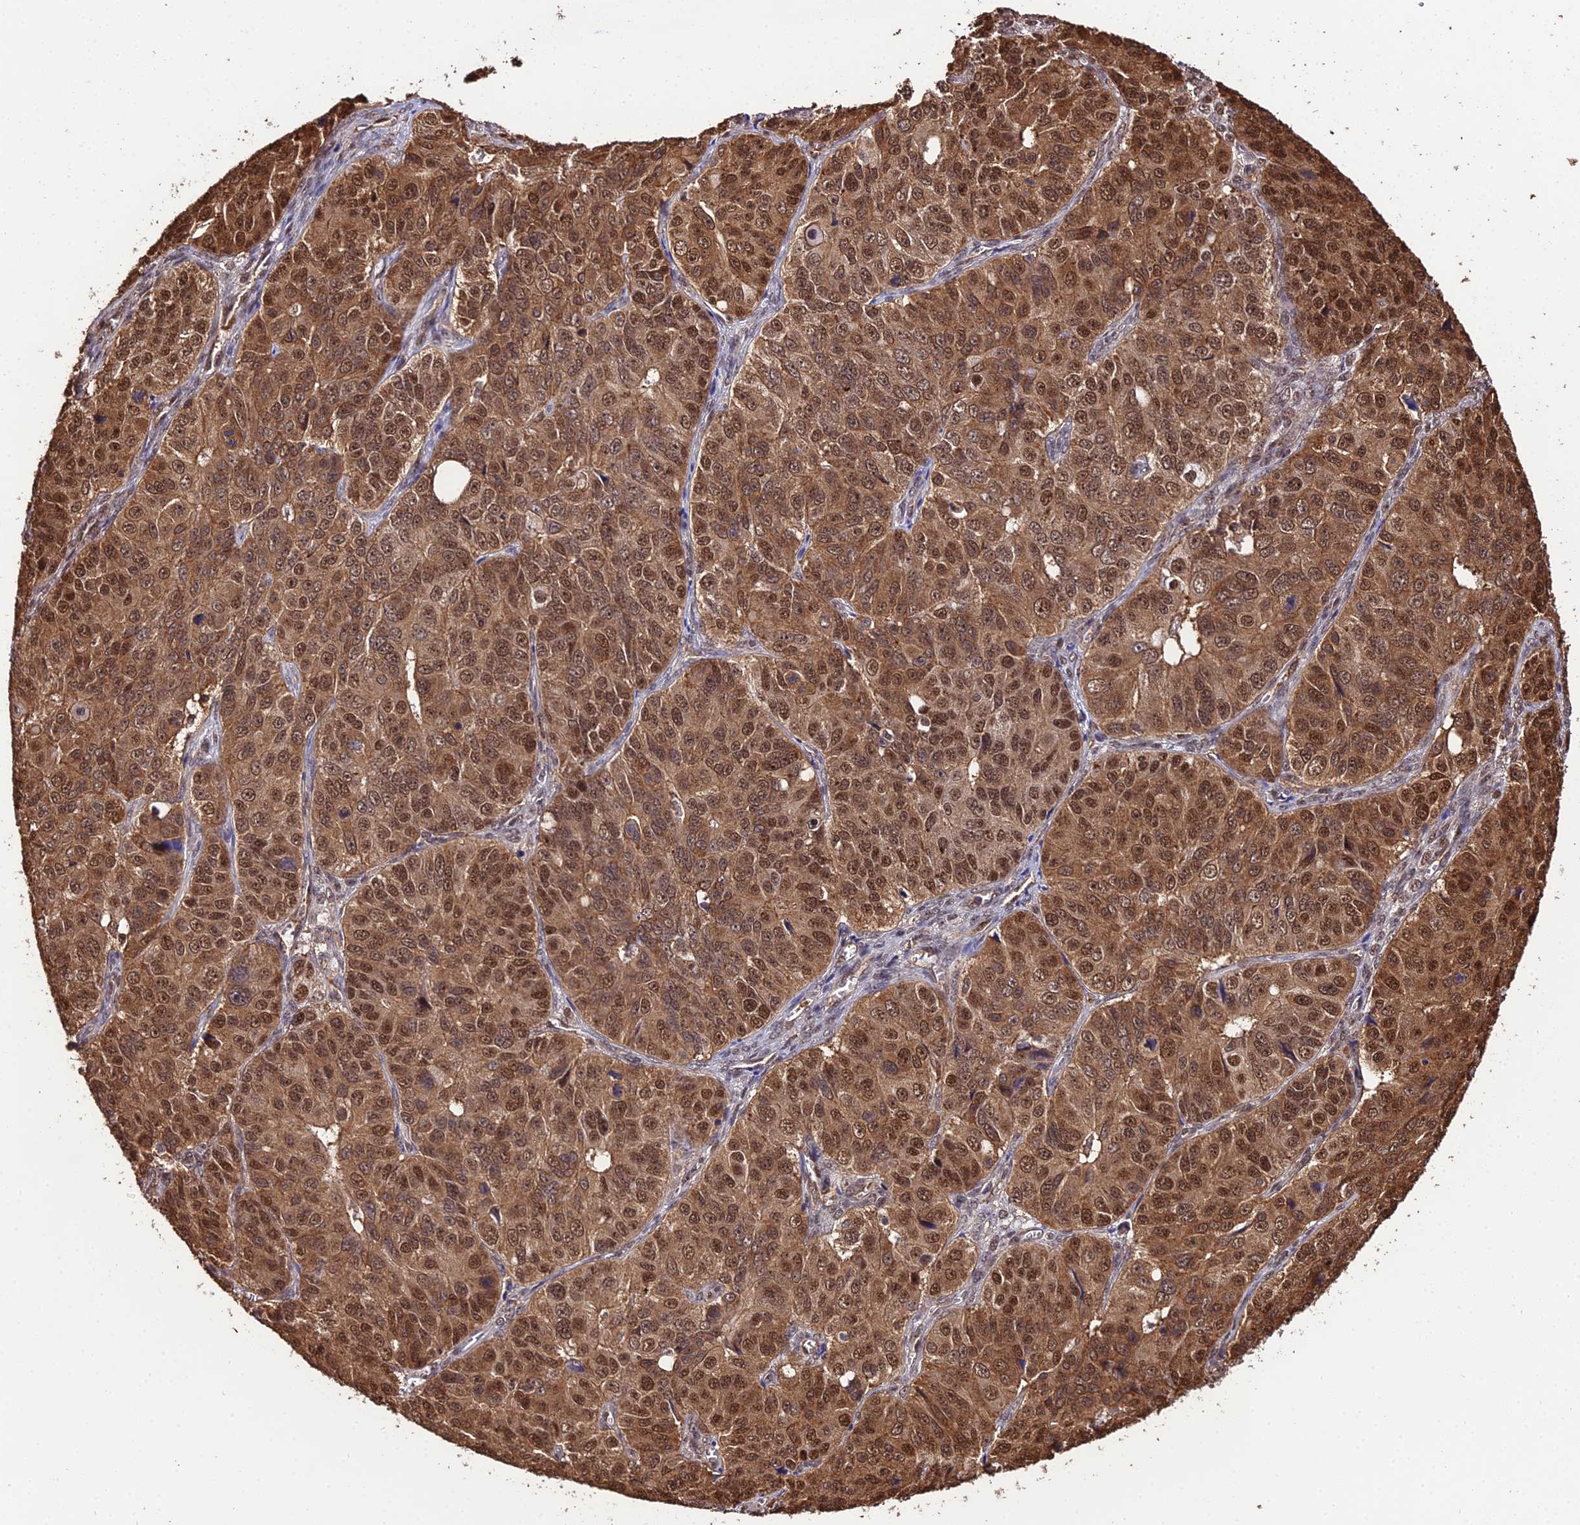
{"staining": {"intensity": "strong", "quantity": ">75%", "location": "cytoplasmic/membranous,nuclear"}, "tissue": "ovarian cancer", "cell_type": "Tumor cells", "image_type": "cancer", "snomed": [{"axis": "morphology", "description": "Carcinoma, endometroid"}, {"axis": "topography", "description": "Ovary"}], "caption": "About >75% of tumor cells in endometroid carcinoma (ovarian) demonstrate strong cytoplasmic/membranous and nuclear protein staining as visualized by brown immunohistochemical staining.", "gene": "PPP4C", "patient": {"sex": "female", "age": 51}}